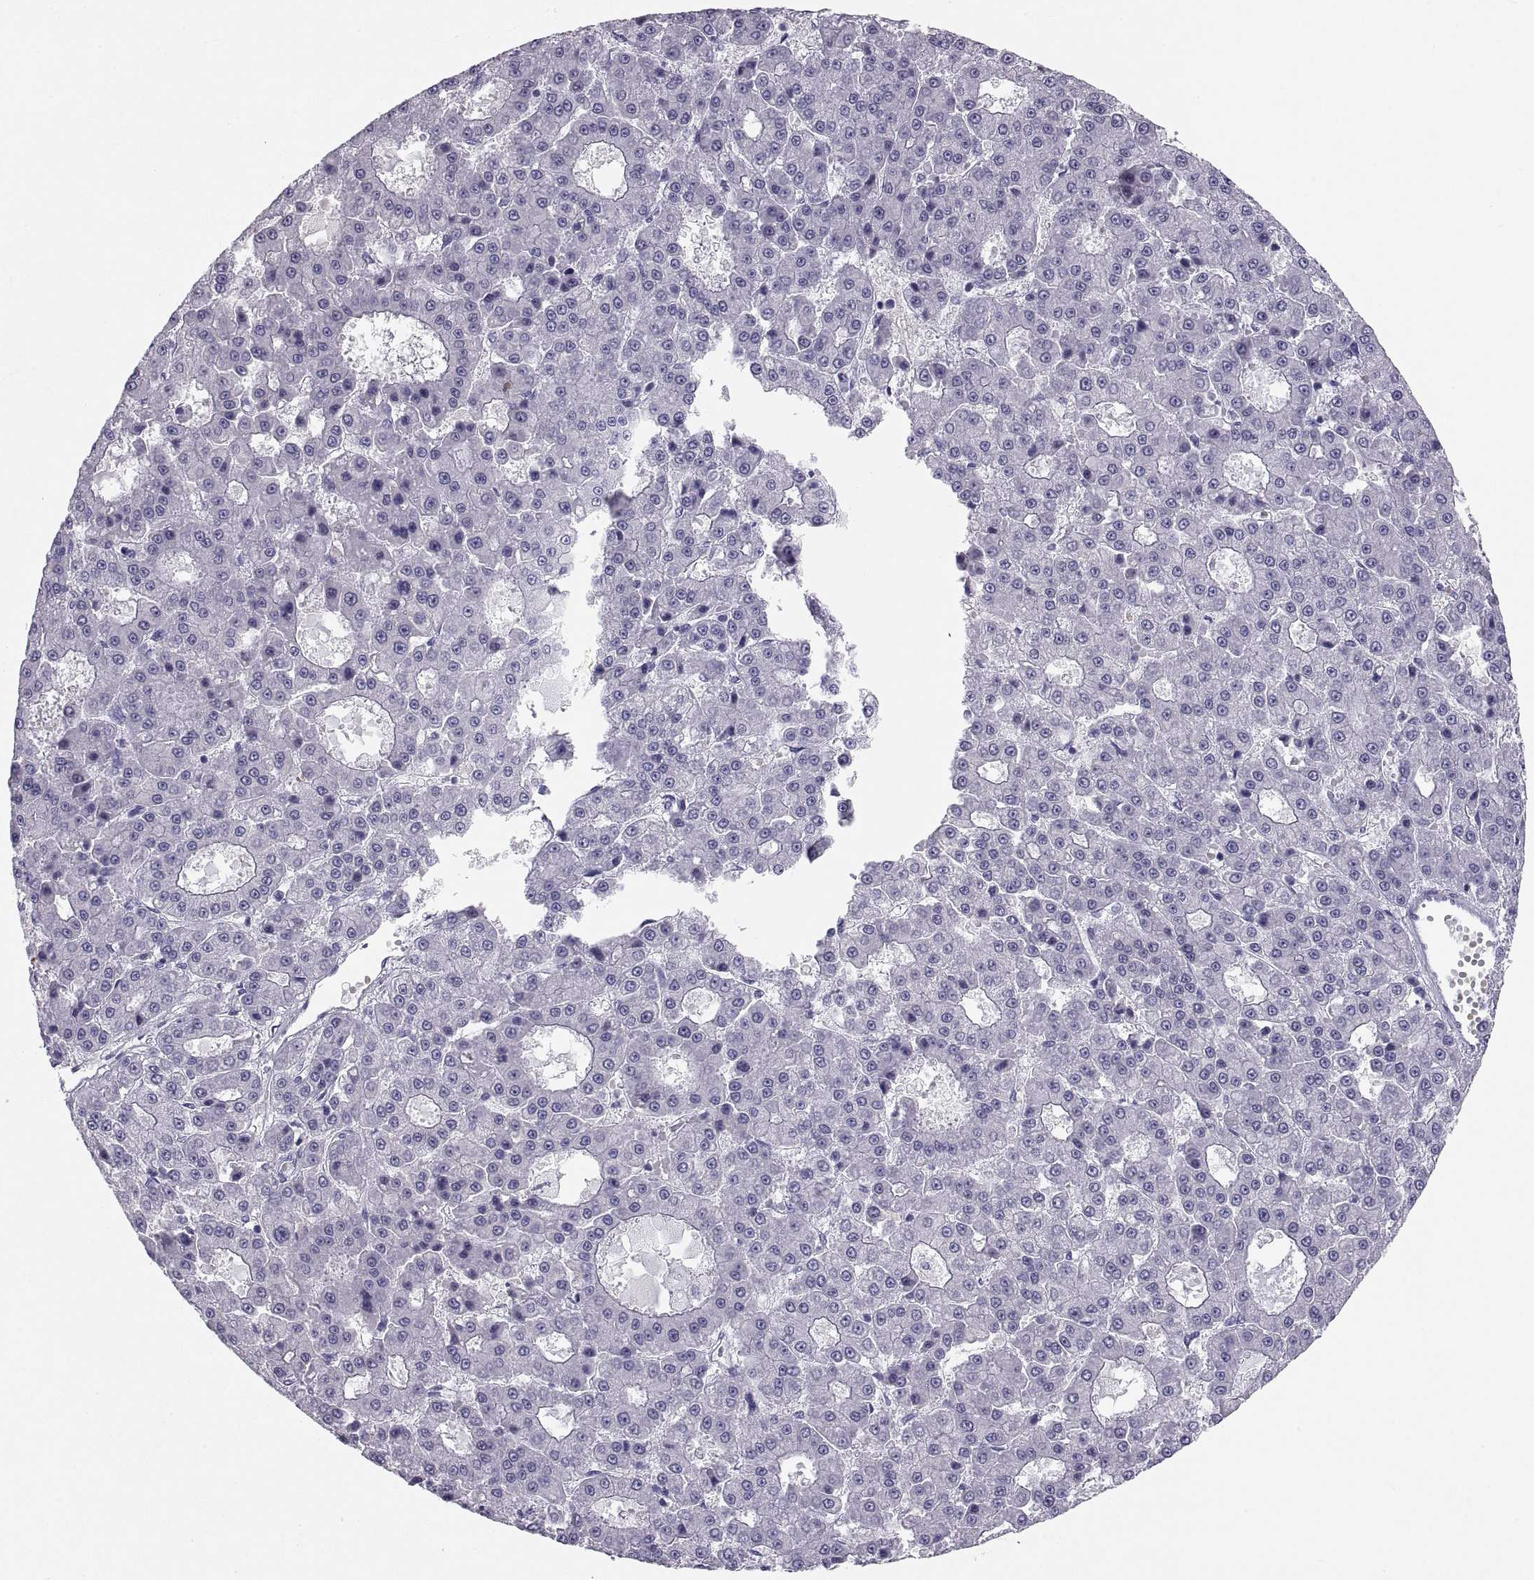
{"staining": {"intensity": "negative", "quantity": "none", "location": "none"}, "tissue": "liver cancer", "cell_type": "Tumor cells", "image_type": "cancer", "snomed": [{"axis": "morphology", "description": "Carcinoma, Hepatocellular, NOS"}, {"axis": "topography", "description": "Liver"}], "caption": "Immunohistochemistry histopathology image of neoplastic tissue: human hepatocellular carcinoma (liver) stained with DAB exhibits no significant protein staining in tumor cells.", "gene": "PAX2", "patient": {"sex": "male", "age": 70}}